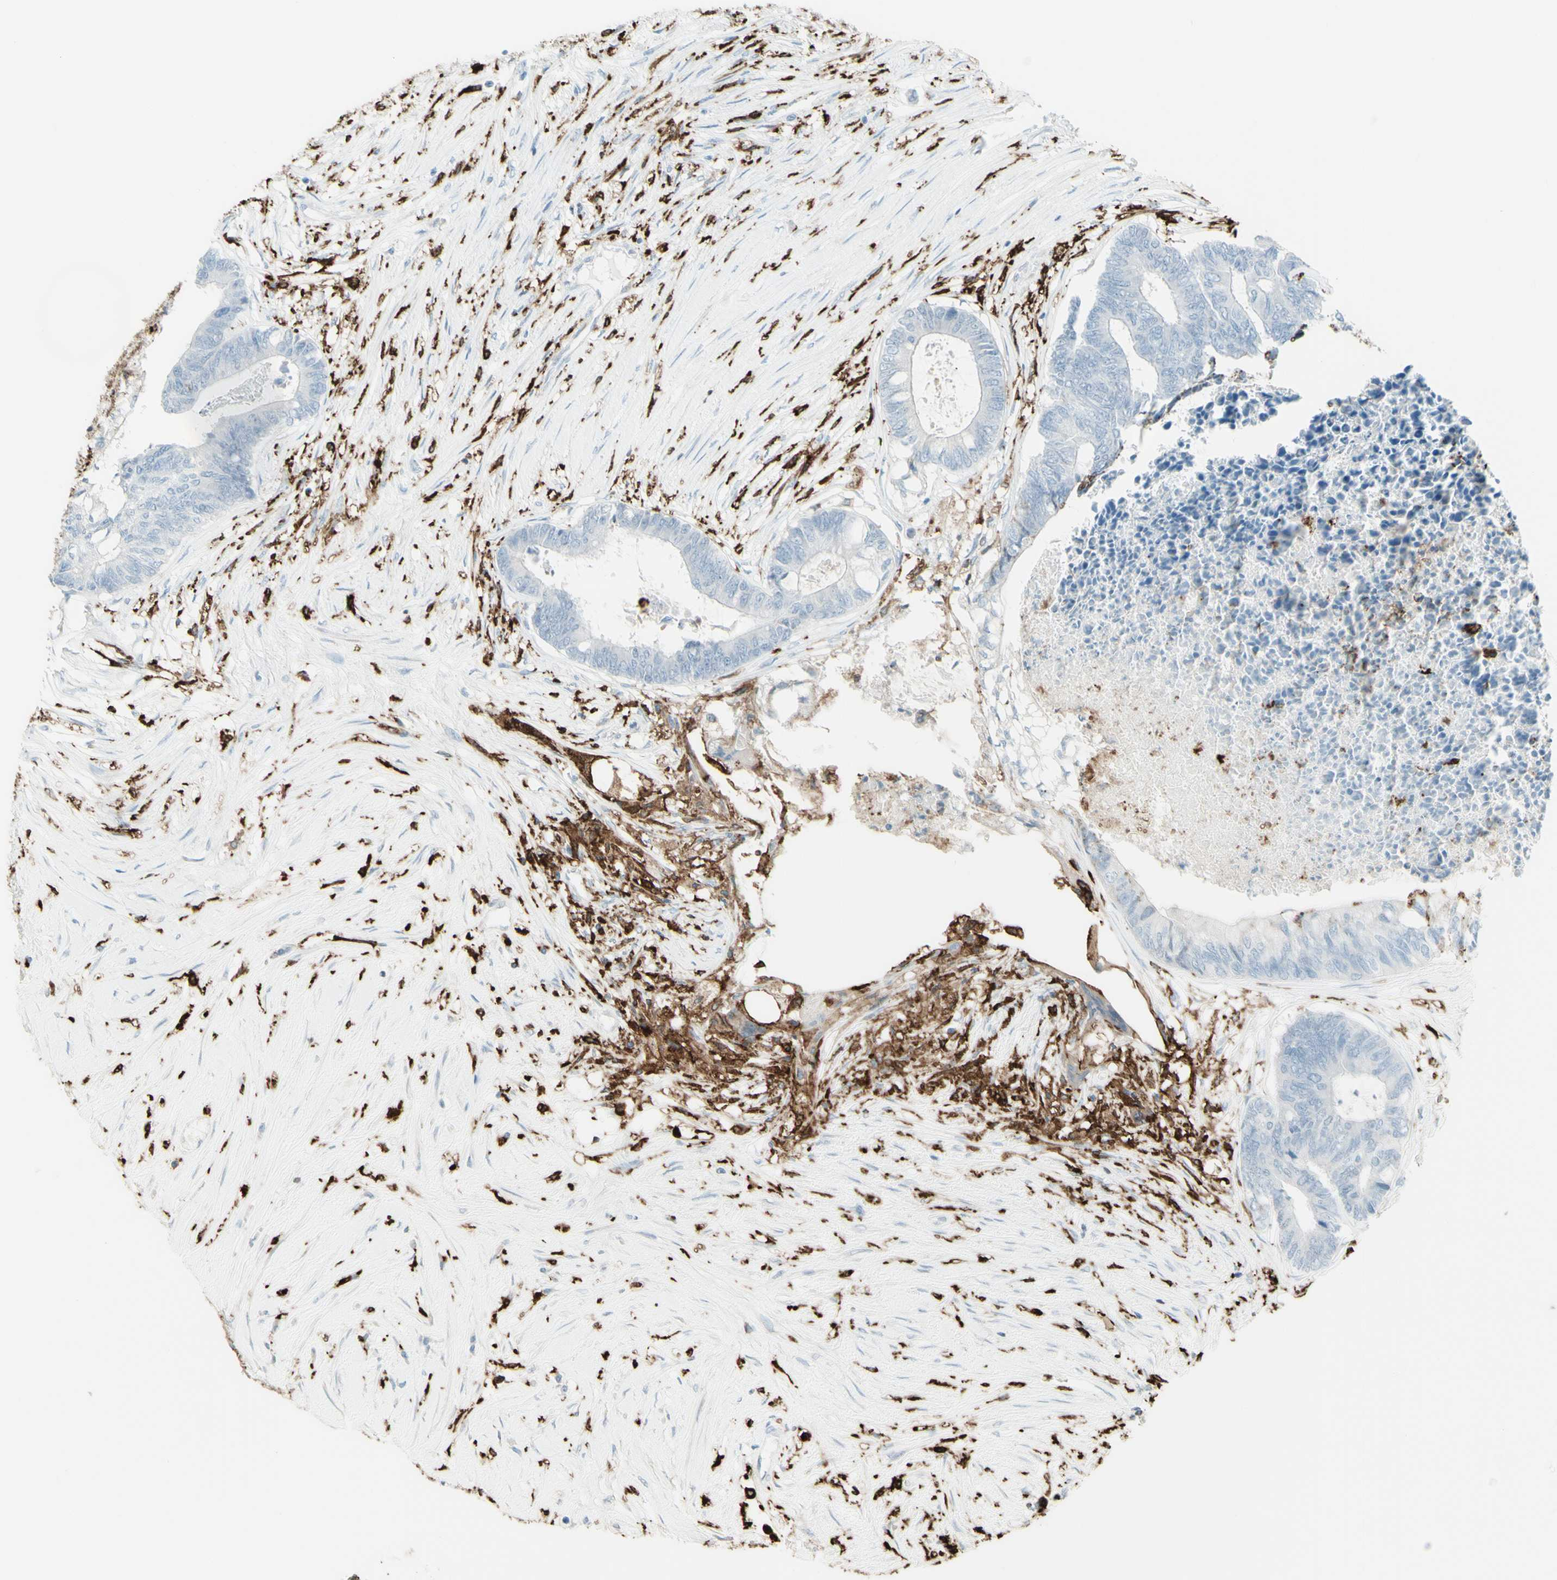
{"staining": {"intensity": "negative", "quantity": "none", "location": "none"}, "tissue": "colorectal cancer", "cell_type": "Tumor cells", "image_type": "cancer", "snomed": [{"axis": "morphology", "description": "Adenocarcinoma, NOS"}, {"axis": "topography", "description": "Rectum"}], "caption": "Colorectal cancer stained for a protein using immunohistochemistry displays no staining tumor cells.", "gene": "HLA-DPB1", "patient": {"sex": "male", "age": 63}}